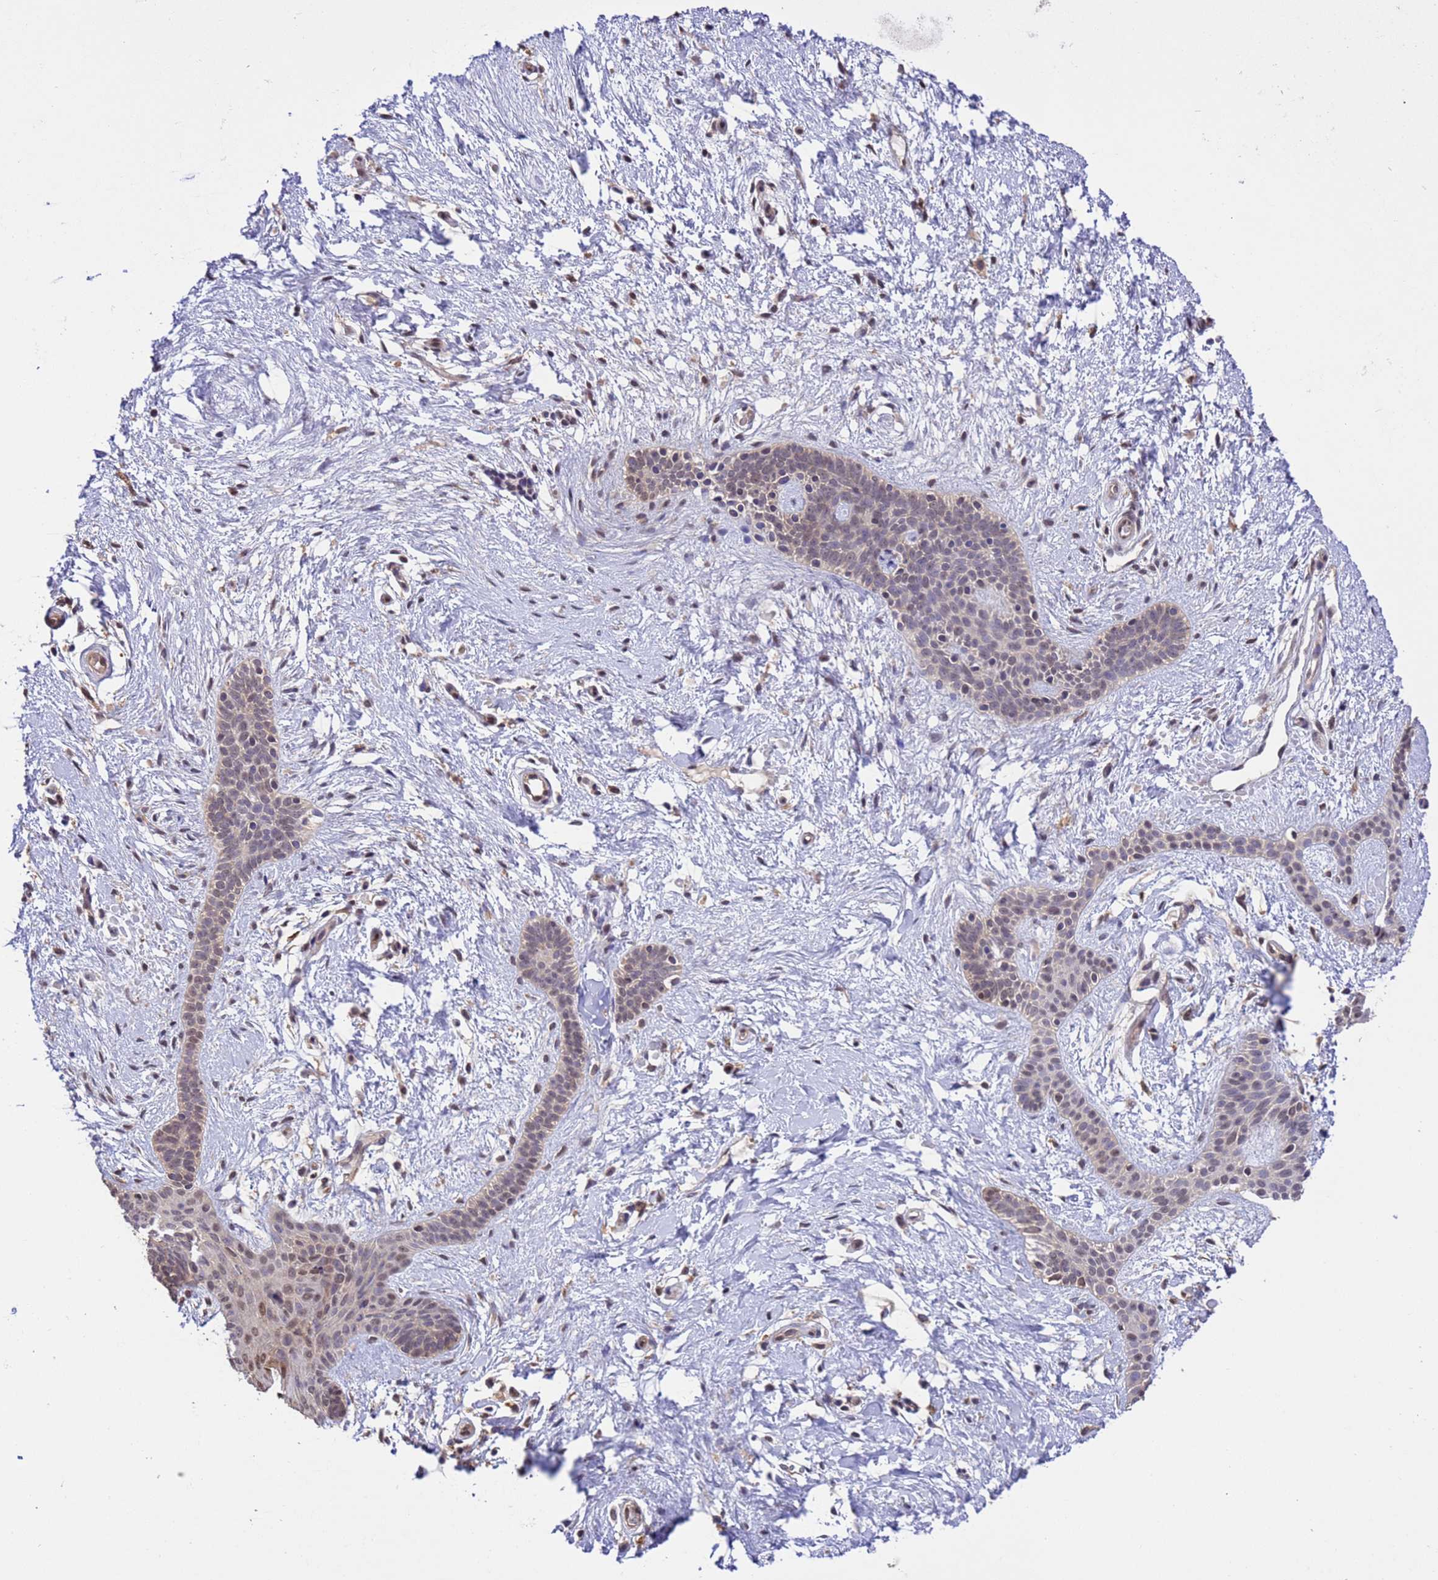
{"staining": {"intensity": "weak", "quantity": "25%-75%", "location": "nuclear"}, "tissue": "skin cancer", "cell_type": "Tumor cells", "image_type": "cancer", "snomed": [{"axis": "morphology", "description": "Basal cell carcinoma"}, {"axis": "topography", "description": "Skin"}], "caption": "Immunohistochemical staining of human skin cancer reveals weak nuclear protein staining in about 25%-75% of tumor cells.", "gene": "ZFP69B", "patient": {"sex": "male", "age": 78}}